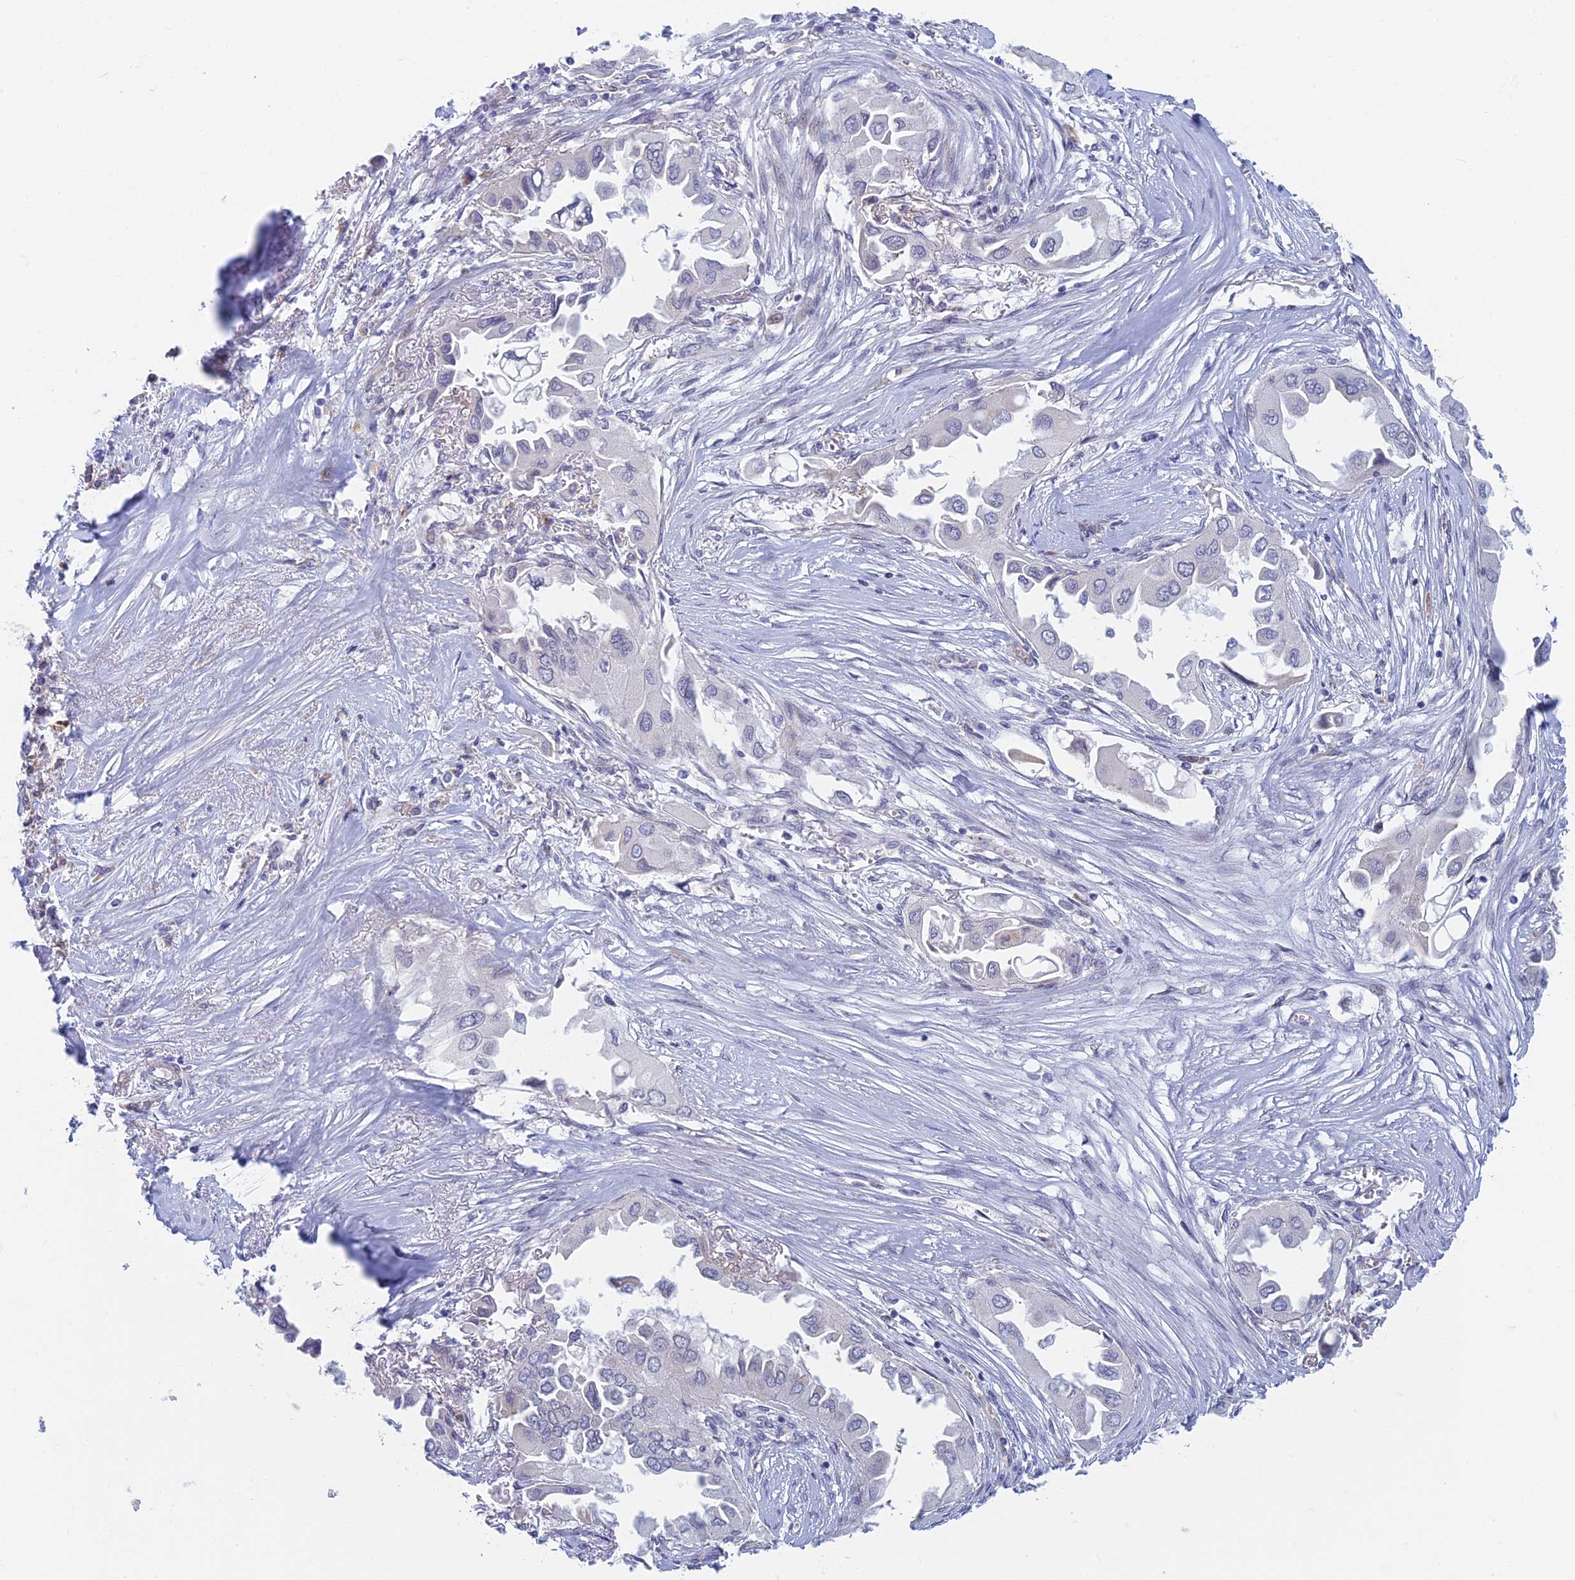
{"staining": {"intensity": "negative", "quantity": "none", "location": "none"}, "tissue": "lung cancer", "cell_type": "Tumor cells", "image_type": "cancer", "snomed": [{"axis": "morphology", "description": "Adenocarcinoma, NOS"}, {"axis": "topography", "description": "Lung"}], "caption": "Protein analysis of lung adenocarcinoma exhibits no significant staining in tumor cells.", "gene": "PPP1R26", "patient": {"sex": "female", "age": 76}}